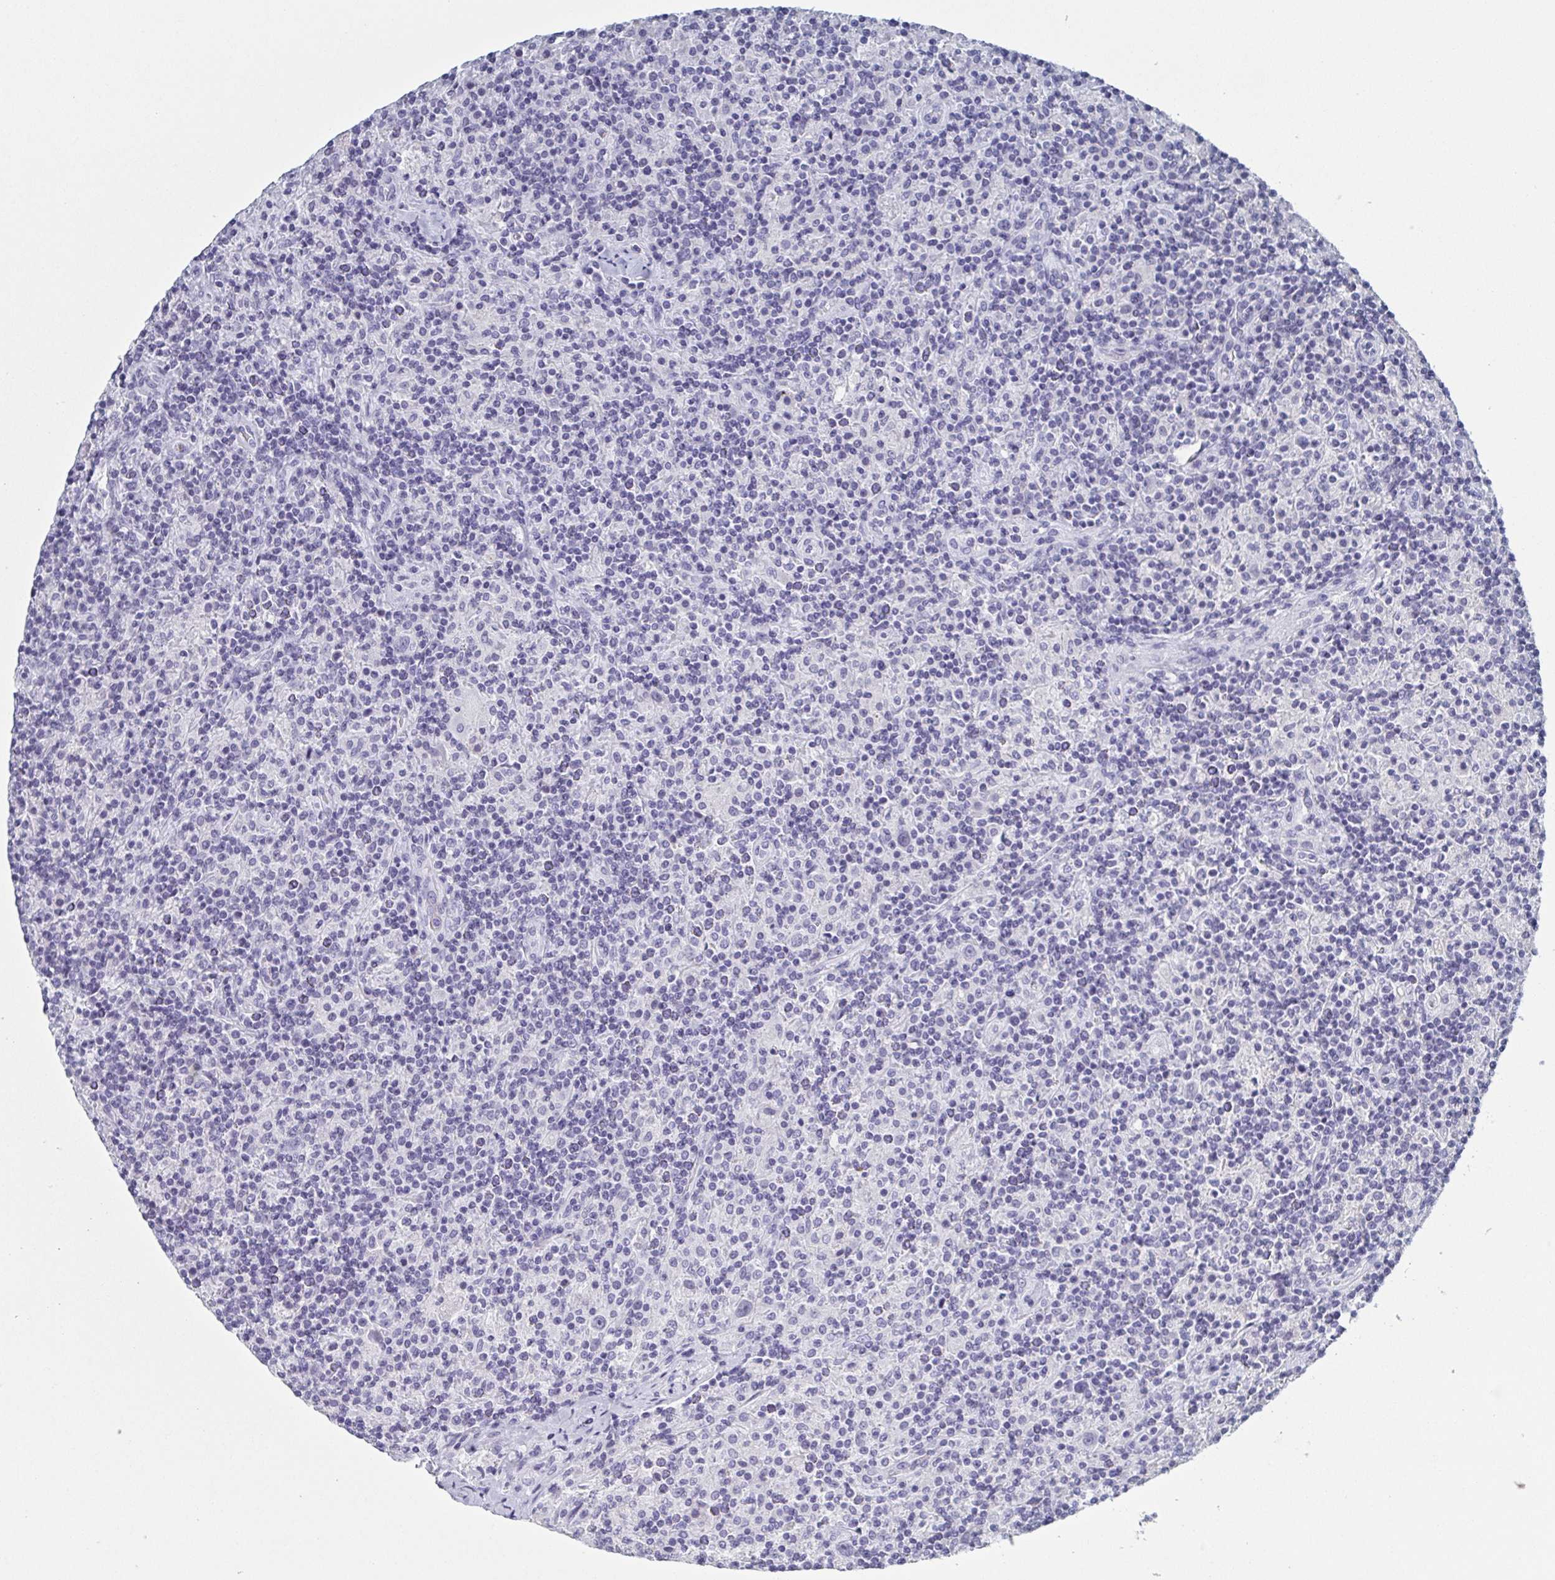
{"staining": {"intensity": "negative", "quantity": "none", "location": "none"}, "tissue": "lymphoma", "cell_type": "Tumor cells", "image_type": "cancer", "snomed": [{"axis": "morphology", "description": "Hodgkin's disease, NOS"}, {"axis": "topography", "description": "Lymph node"}], "caption": "Histopathology image shows no protein staining in tumor cells of lymphoma tissue.", "gene": "ITLN1", "patient": {"sex": "male", "age": 70}}